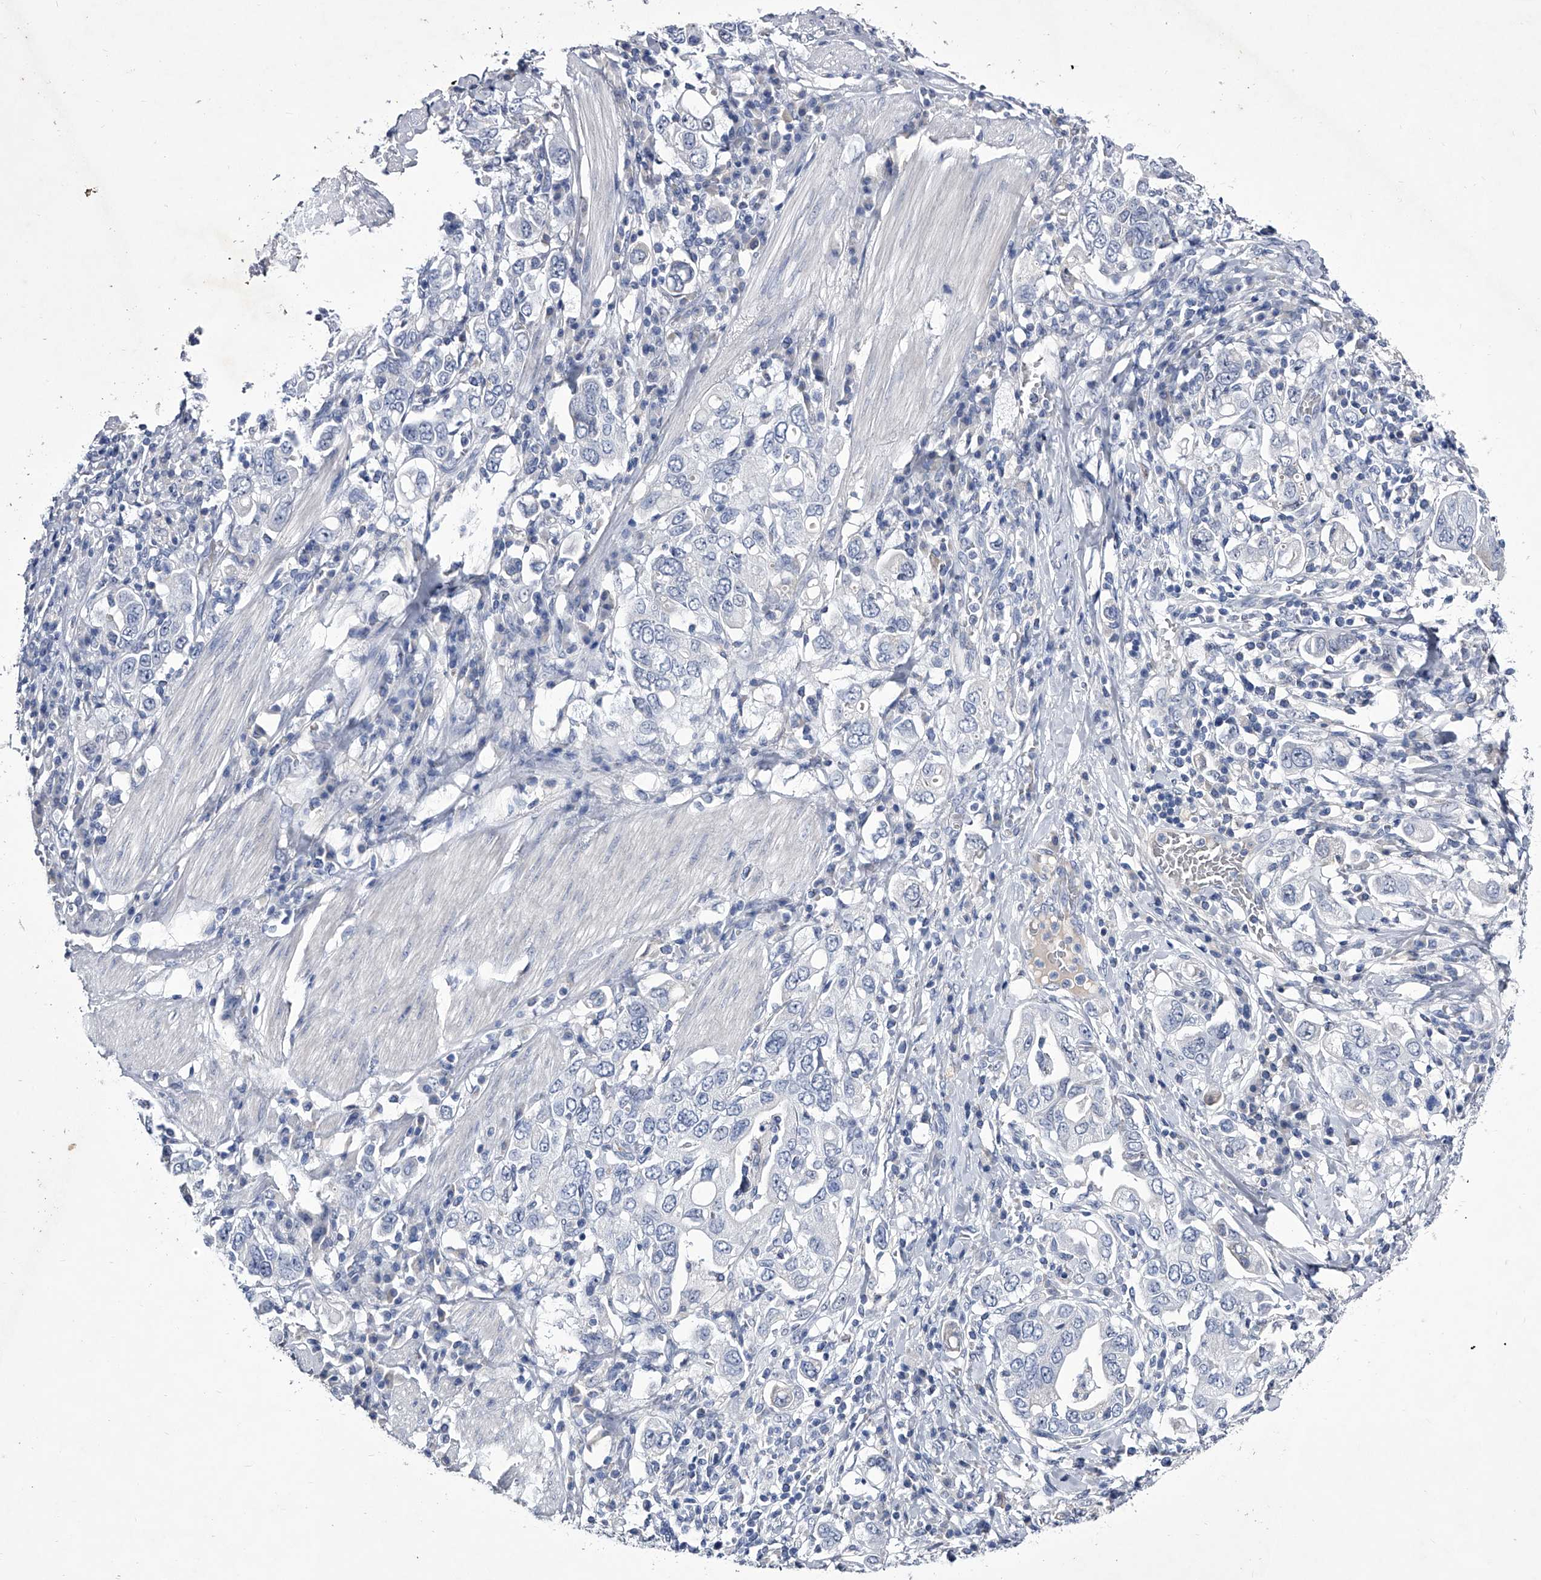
{"staining": {"intensity": "negative", "quantity": "none", "location": "none"}, "tissue": "stomach cancer", "cell_type": "Tumor cells", "image_type": "cancer", "snomed": [{"axis": "morphology", "description": "Adenocarcinoma, NOS"}, {"axis": "topography", "description": "Stomach, upper"}], "caption": "Tumor cells are negative for brown protein staining in stomach cancer.", "gene": "CRISP2", "patient": {"sex": "male", "age": 62}}